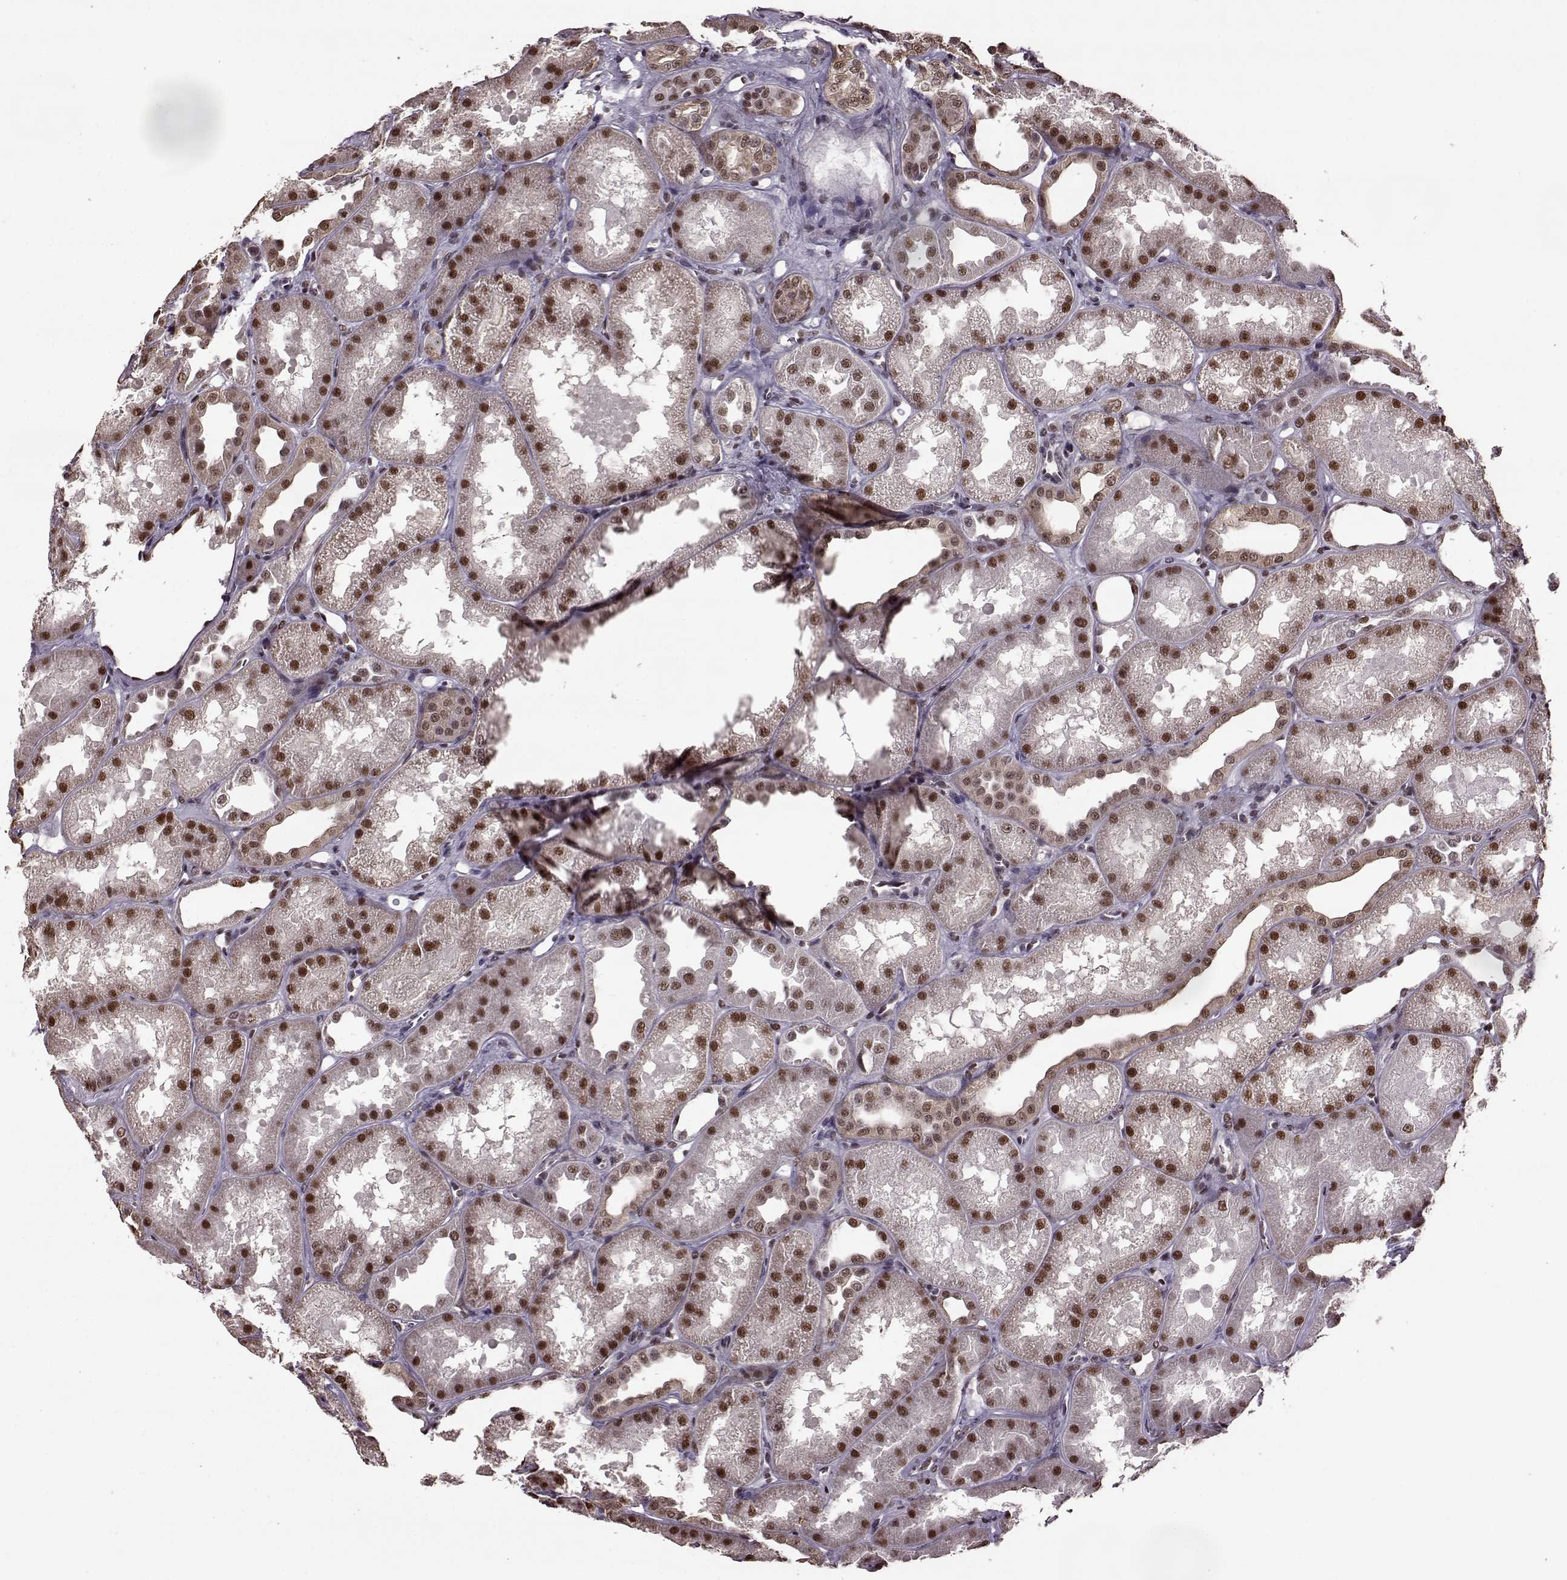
{"staining": {"intensity": "moderate", "quantity": "<25%", "location": "nuclear"}, "tissue": "kidney", "cell_type": "Cells in glomeruli", "image_type": "normal", "snomed": [{"axis": "morphology", "description": "Normal tissue, NOS"}, {"axis": "topography", "description": "Kidney"}], "caption": "Protein staining by IHC displays moderate nuclear staining in about <25% of cells in glomeruli in unremarkable kidney. (Stains: DAB in brown, nuclei in blue, Microscopy: brightfield microscopy at high magnification).", "gene": "FTO", "patient": {"sex": "male", "age": 61}}